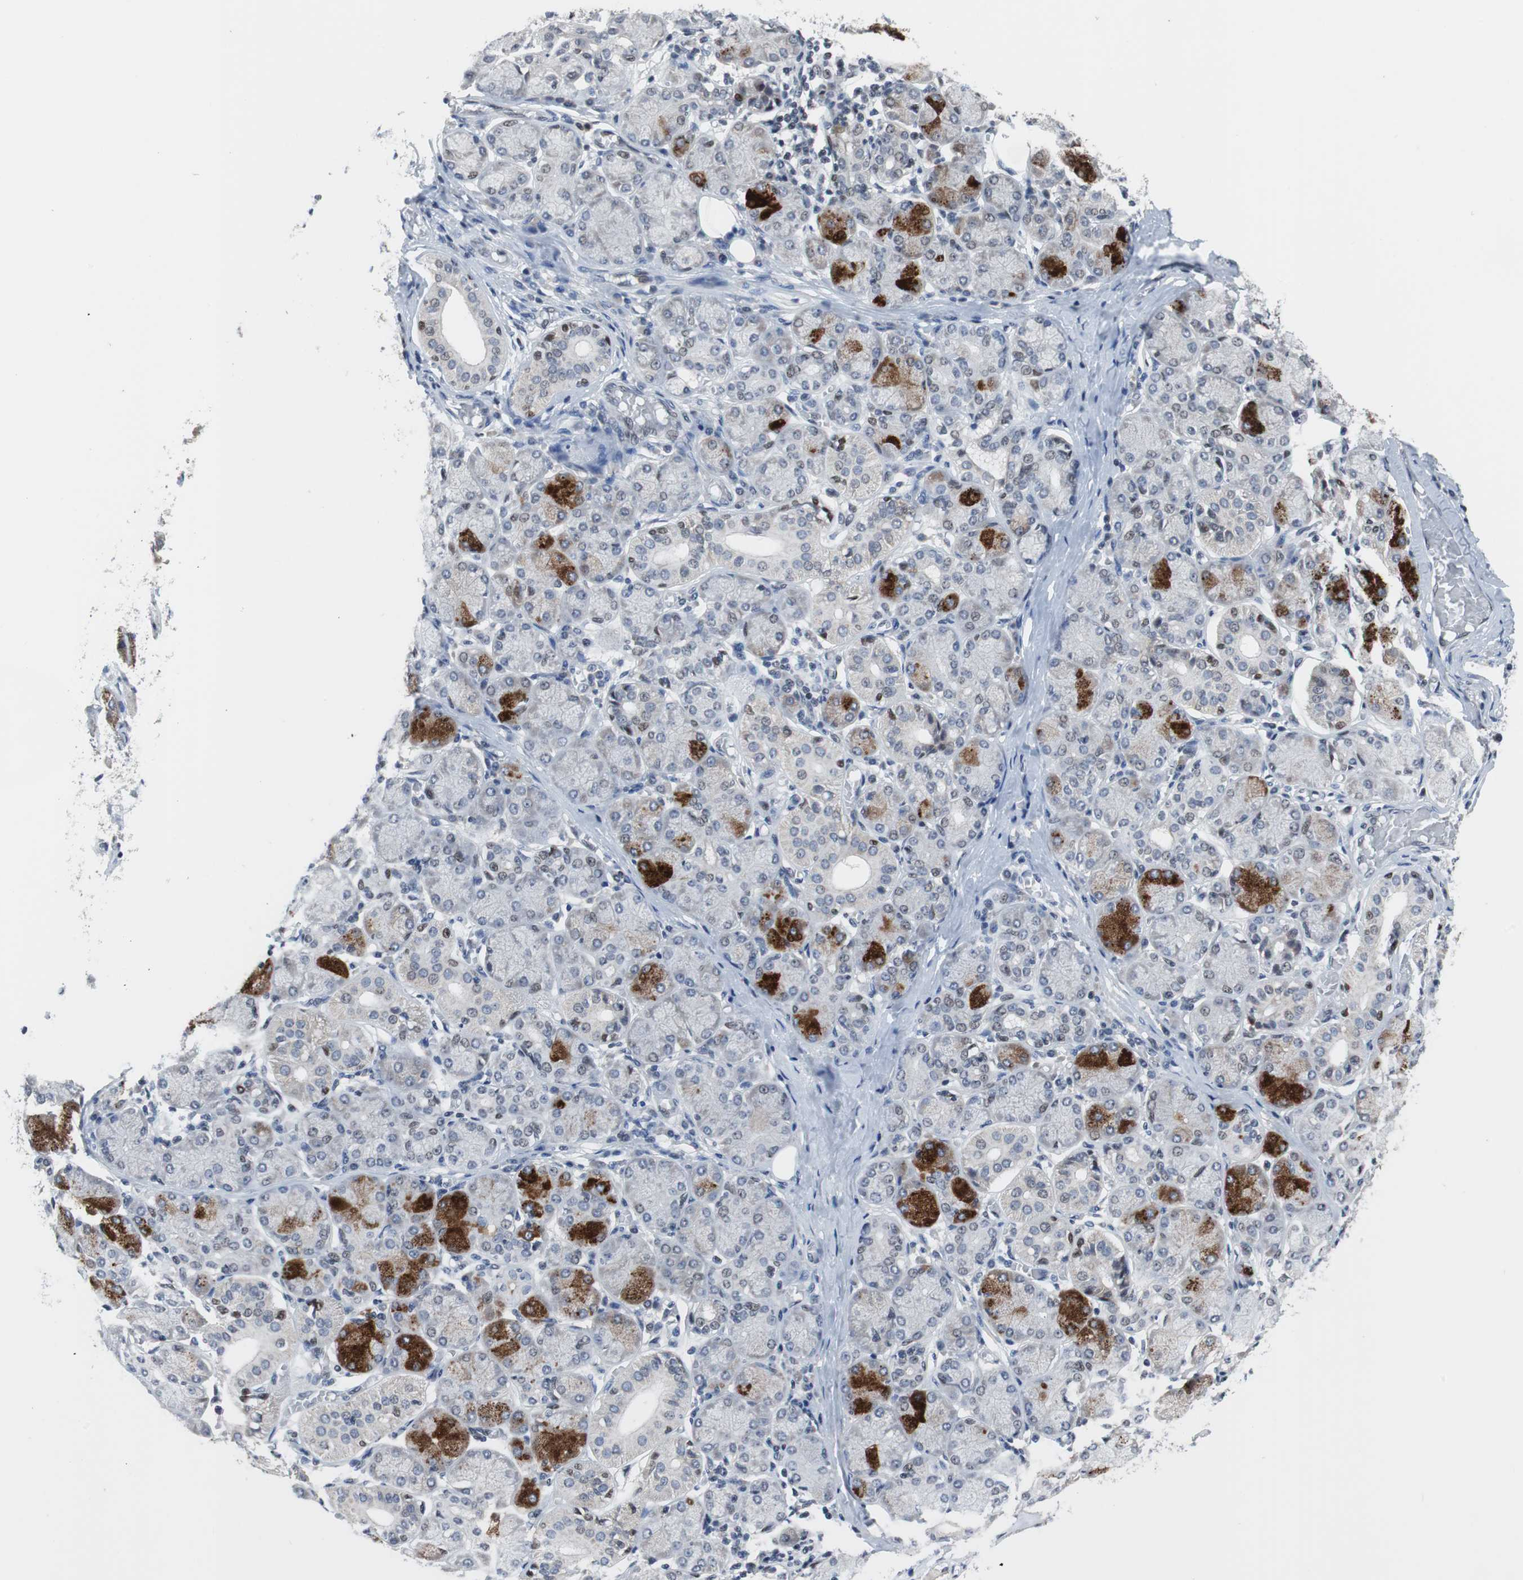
{"staining": {"intensity": "strong", "quantity": "25%-75%", "location": "cytoplasmic/membranous"}, "tissue": "salivary gland", "cell_type": "Glandular cells", "image_type": "normal", "snomed": [{"axis": "morphology", "description": "Normal tissue, NOS"}, {"axis": "topography", "description": "Salivary gland"}], "caption": "Protein staining of benign salivary gland demonstrates strong cytoplasmic/membranous positivity in about 25%-75% of glandular cells. (Brightfield microscopy of DAB IHC at high magnification).", "gene": "TP63", "patient": {"sex": "female", "age": 24}}